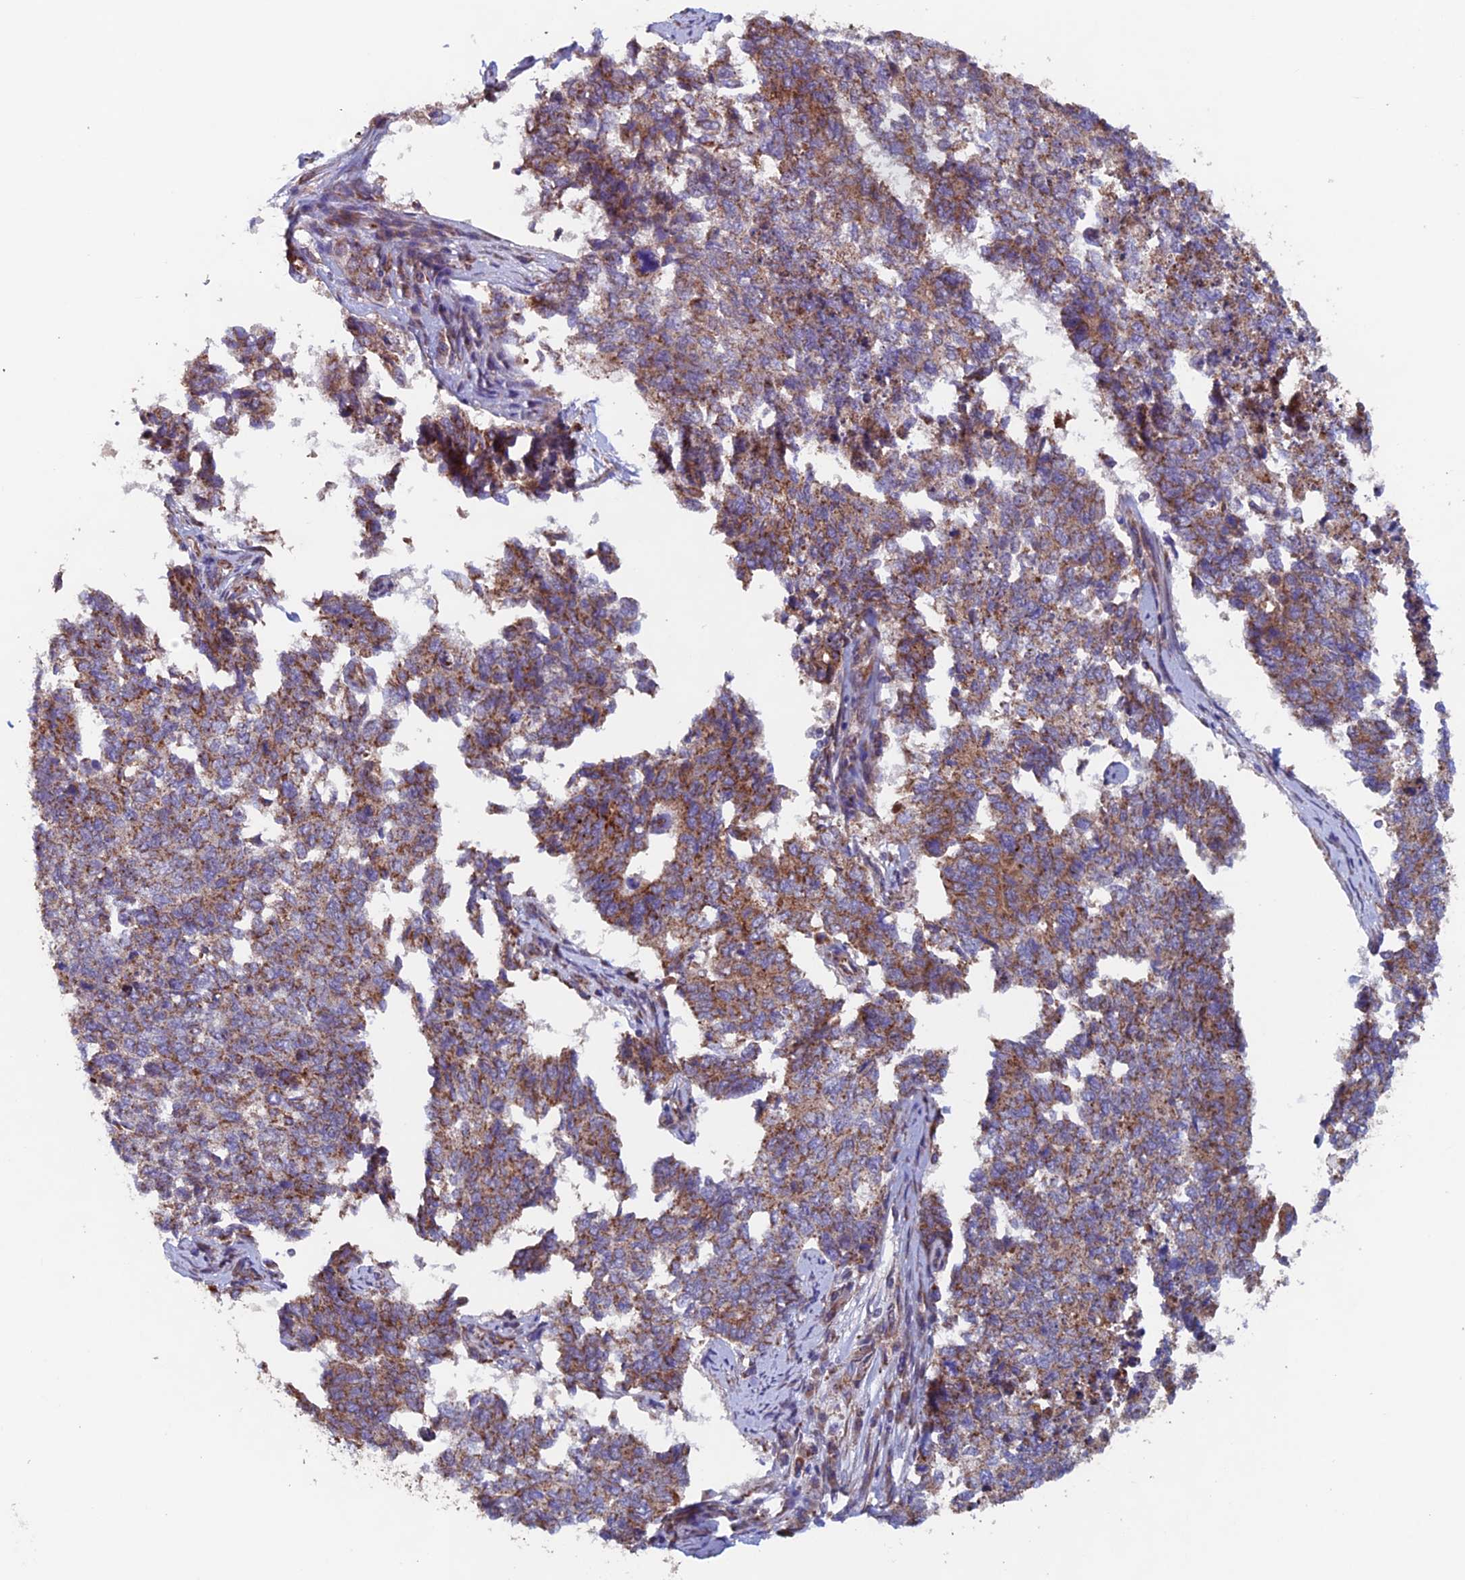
{"staining": {"intensity": "moderate", "quantity": ">75%", "location": "cytoplasmic/membranous"}, "tissue": "cervical cancer", "cell_type": "Tumor cells", "image_type": "cancer", "snomed": [{"axis": "morphology", "description": "Squamous cell carcinoma, NOS"}, {"axis": "topography", "description": "Cervix"}], "caption": "Squamous cell carcinoma (cervical) stained for a protein (brown) exhibits moderate cytoplasmic/membranous positive staining in about >75% of tumor cells.", "gene": "MRPL1", "patient": {"sex": "female", "age": 63}}